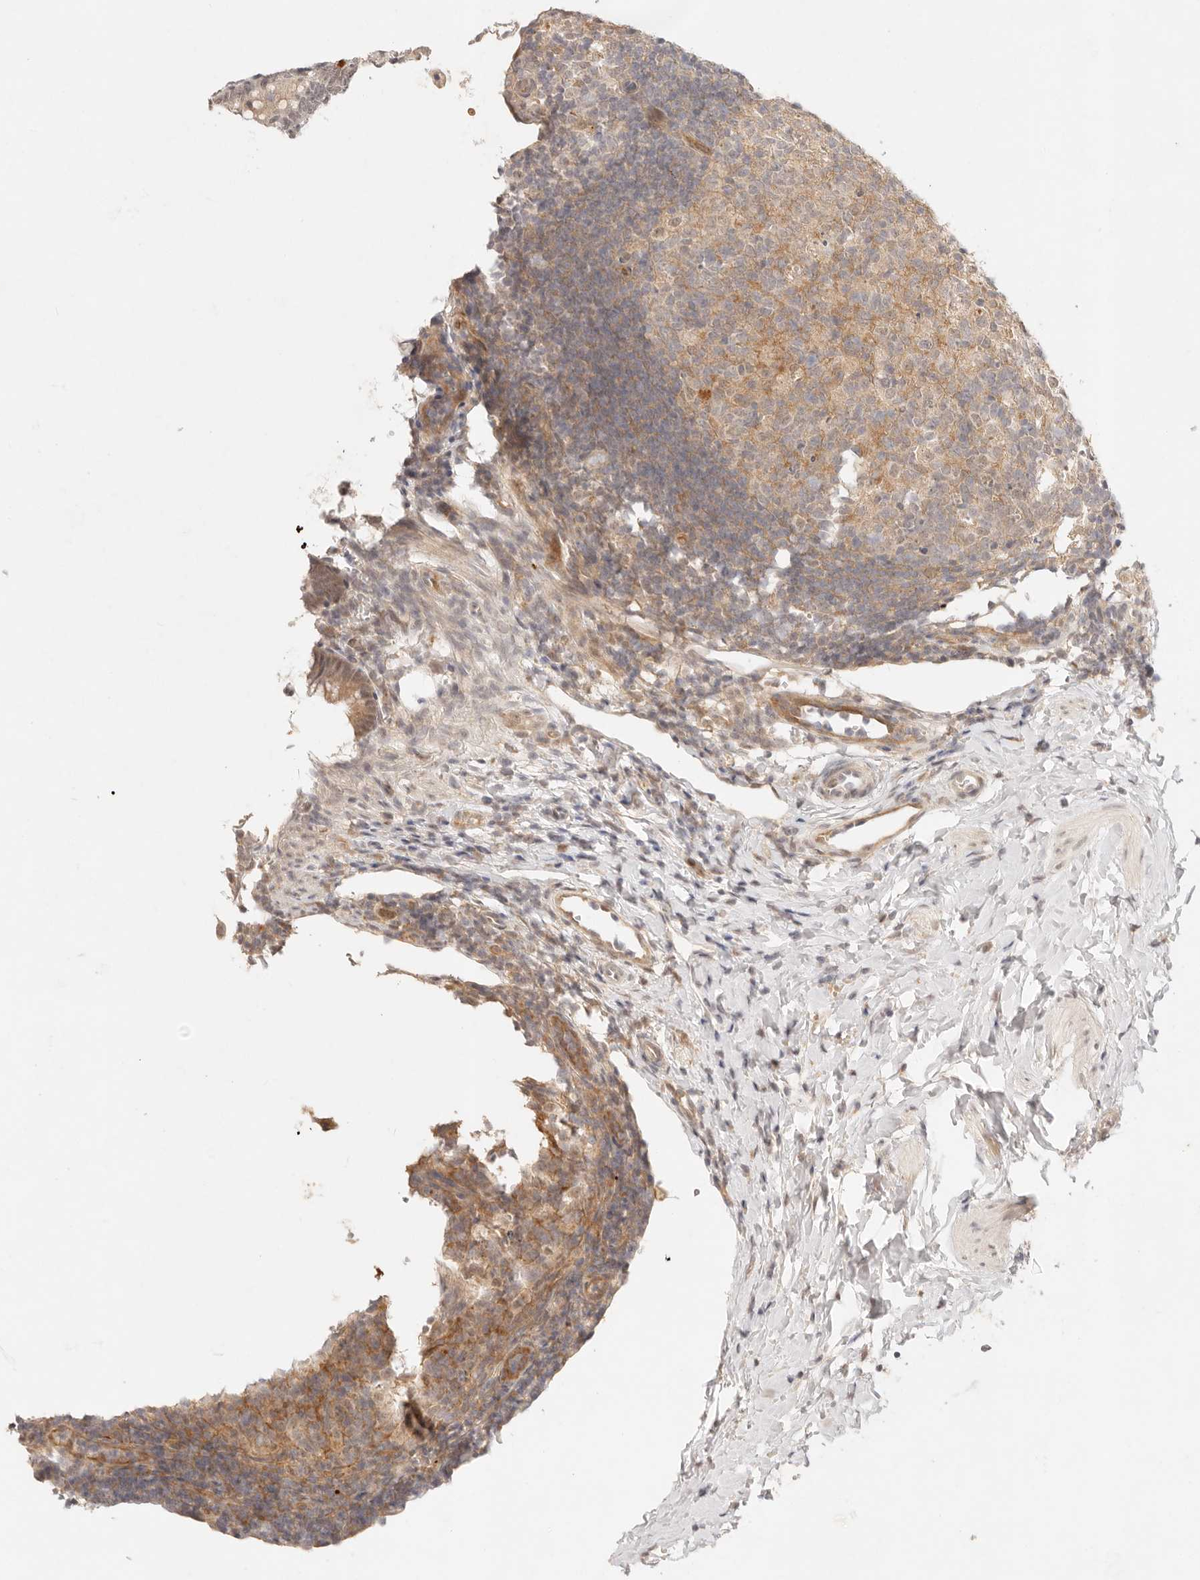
{"staining": {"intensity": "weak", "quantity": ">75%", "location": "cytoplasmic/membranous"}, "tissue": "appendix", "cell_type": "Glandular cells", "image_type": "normal", "snomed": [{"axis": "morphology", "description": "Normal tissue, NOS"}, {"axis": "topography", "description": "Appendix"}], "caption": "Protein expression analysis of normal appendix exhibits weak cytoplasmic/membranous expression in approximately >75% of glandular cells. The staining is performed using DAB brown chromogen to label protein expression. The nuclei are counter-stained blue using hematoxylin.", "gene": "GPR156", "patient": {"sex": "male", "age": 1}}